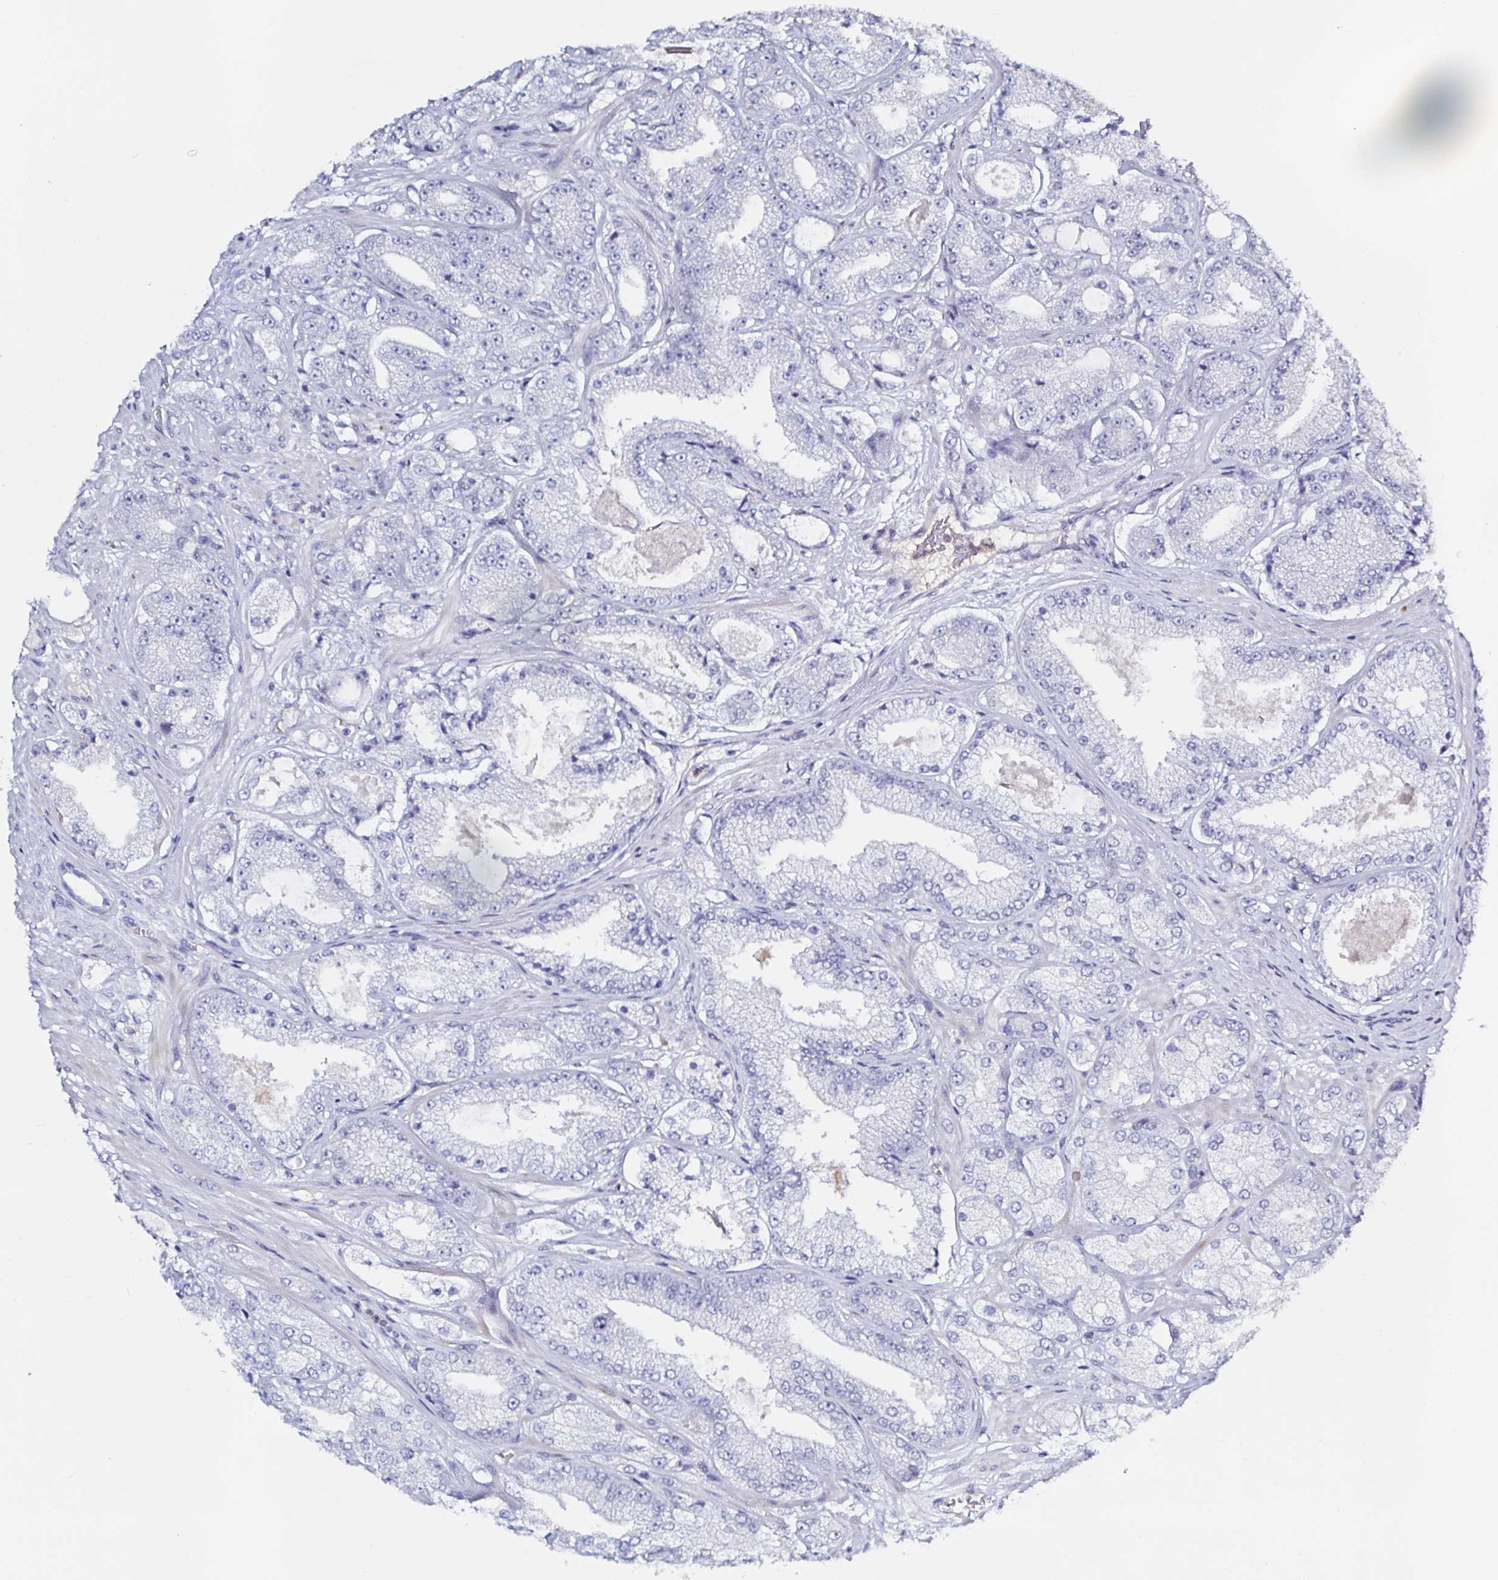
{"staining": {"intensity": "negative", "quantity": "none", "location": "none"}, "tissue": "prostate cancer", "cell_type": "Tumor cells", "image_type": "cancer", "snomed": [{"axis": "morphology", "description": "Normal tissue, NOS"}, {"axis": "morphology", "description": "Adenocarcinoma, High grade"}, {"axis": "topography", "description": "Prostate"}, {"axis": "topography", "description": "Peripheral nerve tissue"}], "caption": "High power microscopy histopathology image of an immunohistochemistry (IHC) histopathology image of high-grade adenocarcinoma (prostate), revealing no significant staining in tumor cells.", "gene": "ACSBG2", "patient": {"sex": "male", "age": 68}}